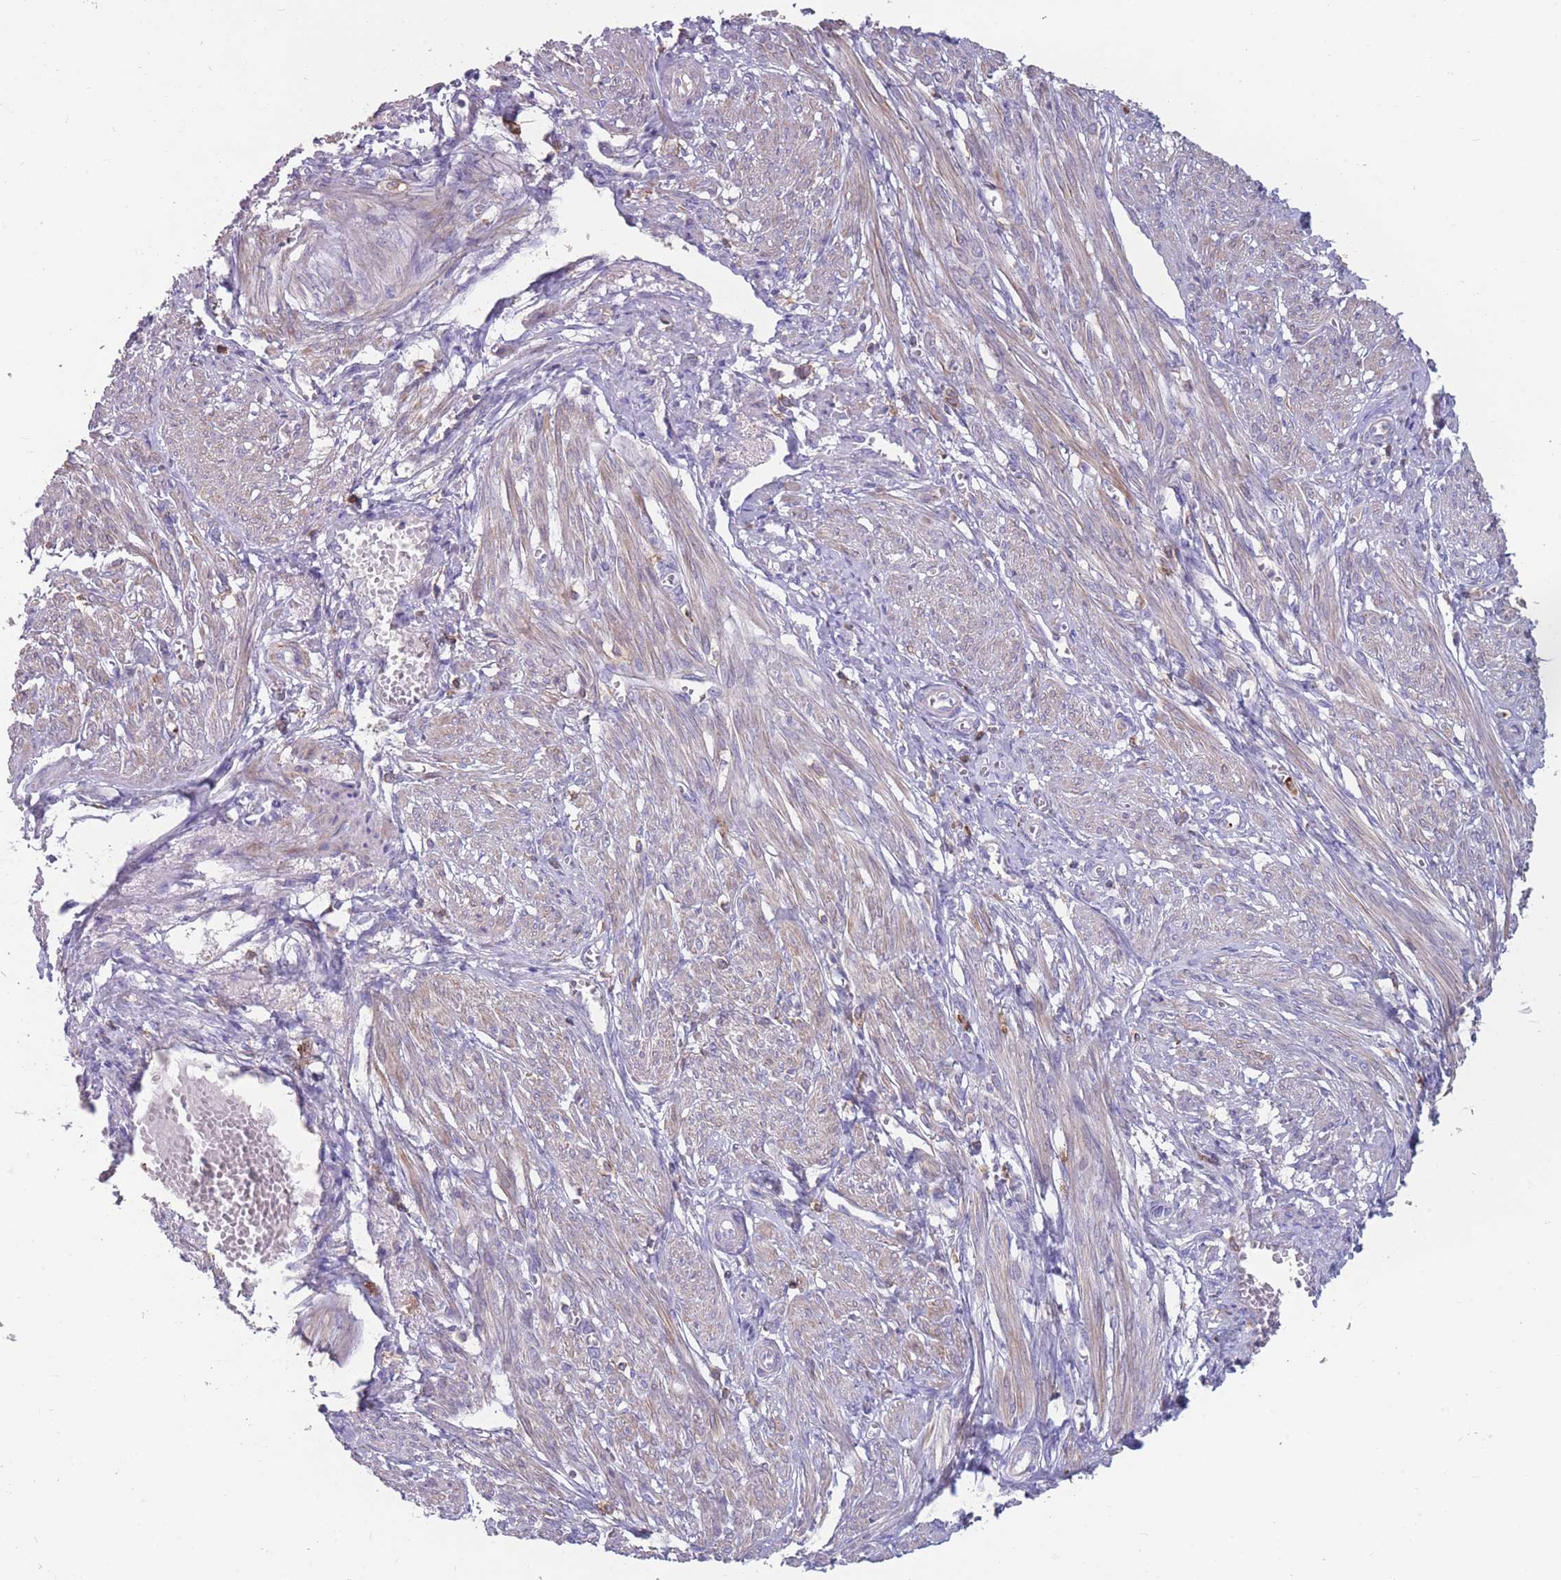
{"staining": {"intensity": "moderate", "quantity": "25%-75%", "location": "cytoplasmic/membranous"}, "tissue": "smooth muscle", "cell_type": "Smooth muscle cells", "image_type": "normal", "snomed": [{"axis": "morphology", "description": "Normal tissue, NOS"}, {"axis": "topography", "description": "Smooth muscle"}], "caption": "Protein staining of benign smooth muscle displays moderate cytoplasmic/membranous staining in approximately 25%-75% of smooth muscle cells. (DAB (3,3'-diaminobenzidine) IHC, brown staining for protein, blue staining for nuclei).", "gene": "CD33", "patient": {"sex": "female", "age": 39}}